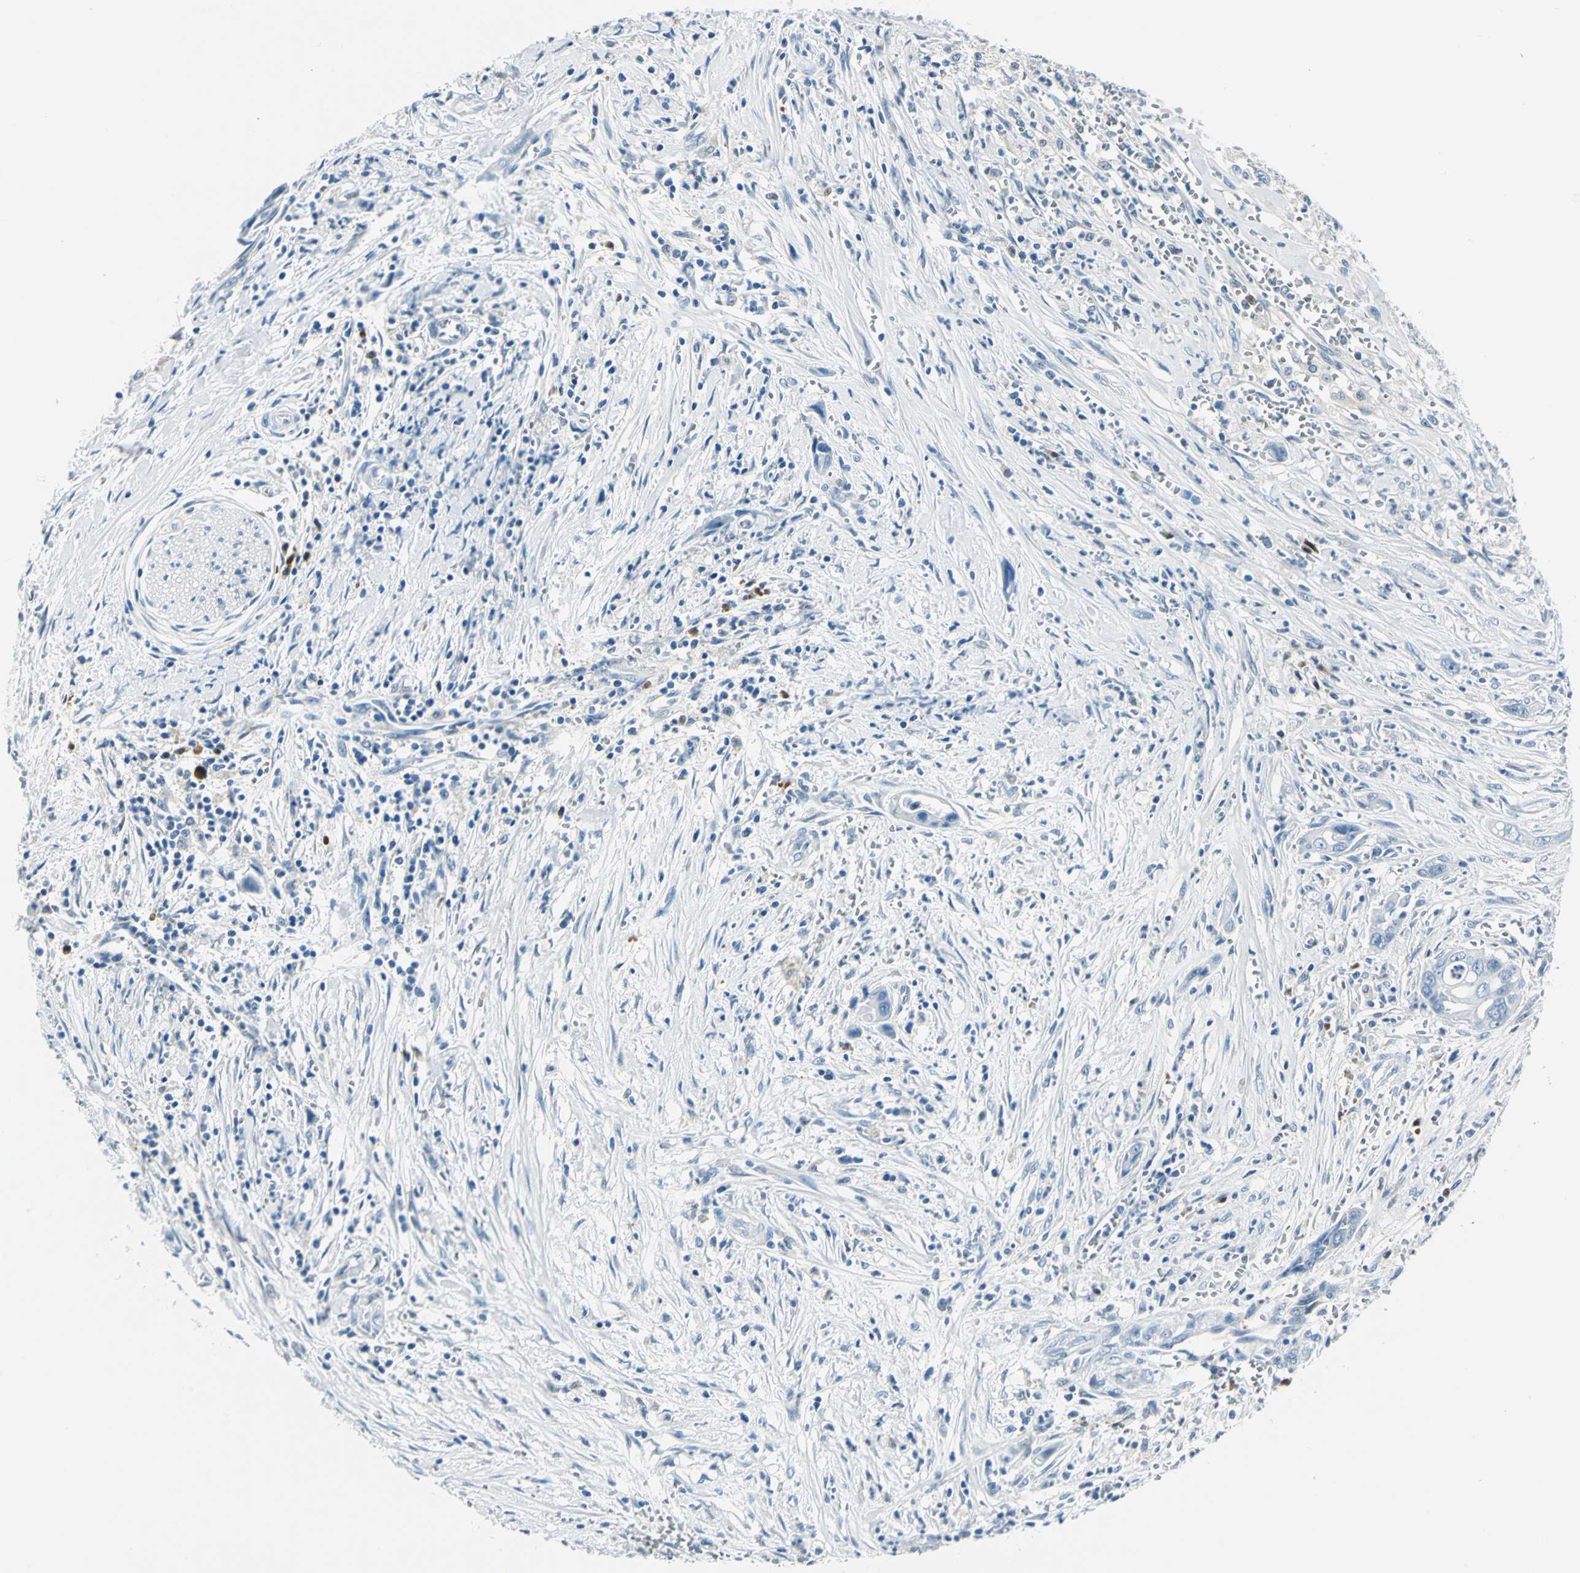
{"staining": {"intensity": "weak", "quantity": "25%-75%", "location": "cytoplasmic/membranous"}, "tissue": "pancreatic cancer", "cell_type": "Tumor cells", "image_type": "cancer", "snomed": [{"axis": "morphology", "description": "Adenocarcinoma, NOS"}, {"axis": "topography", "description": "Pancreas"}], "caption": "Protein analysis of adenocarcinoma (pancreatic) tissue reveals weak cytoplasmic/membranous expression in approximately 25%-75% of tumor cells.", "gene": "AKR1A1", "patient": {"sex": "male", "age": 59}}